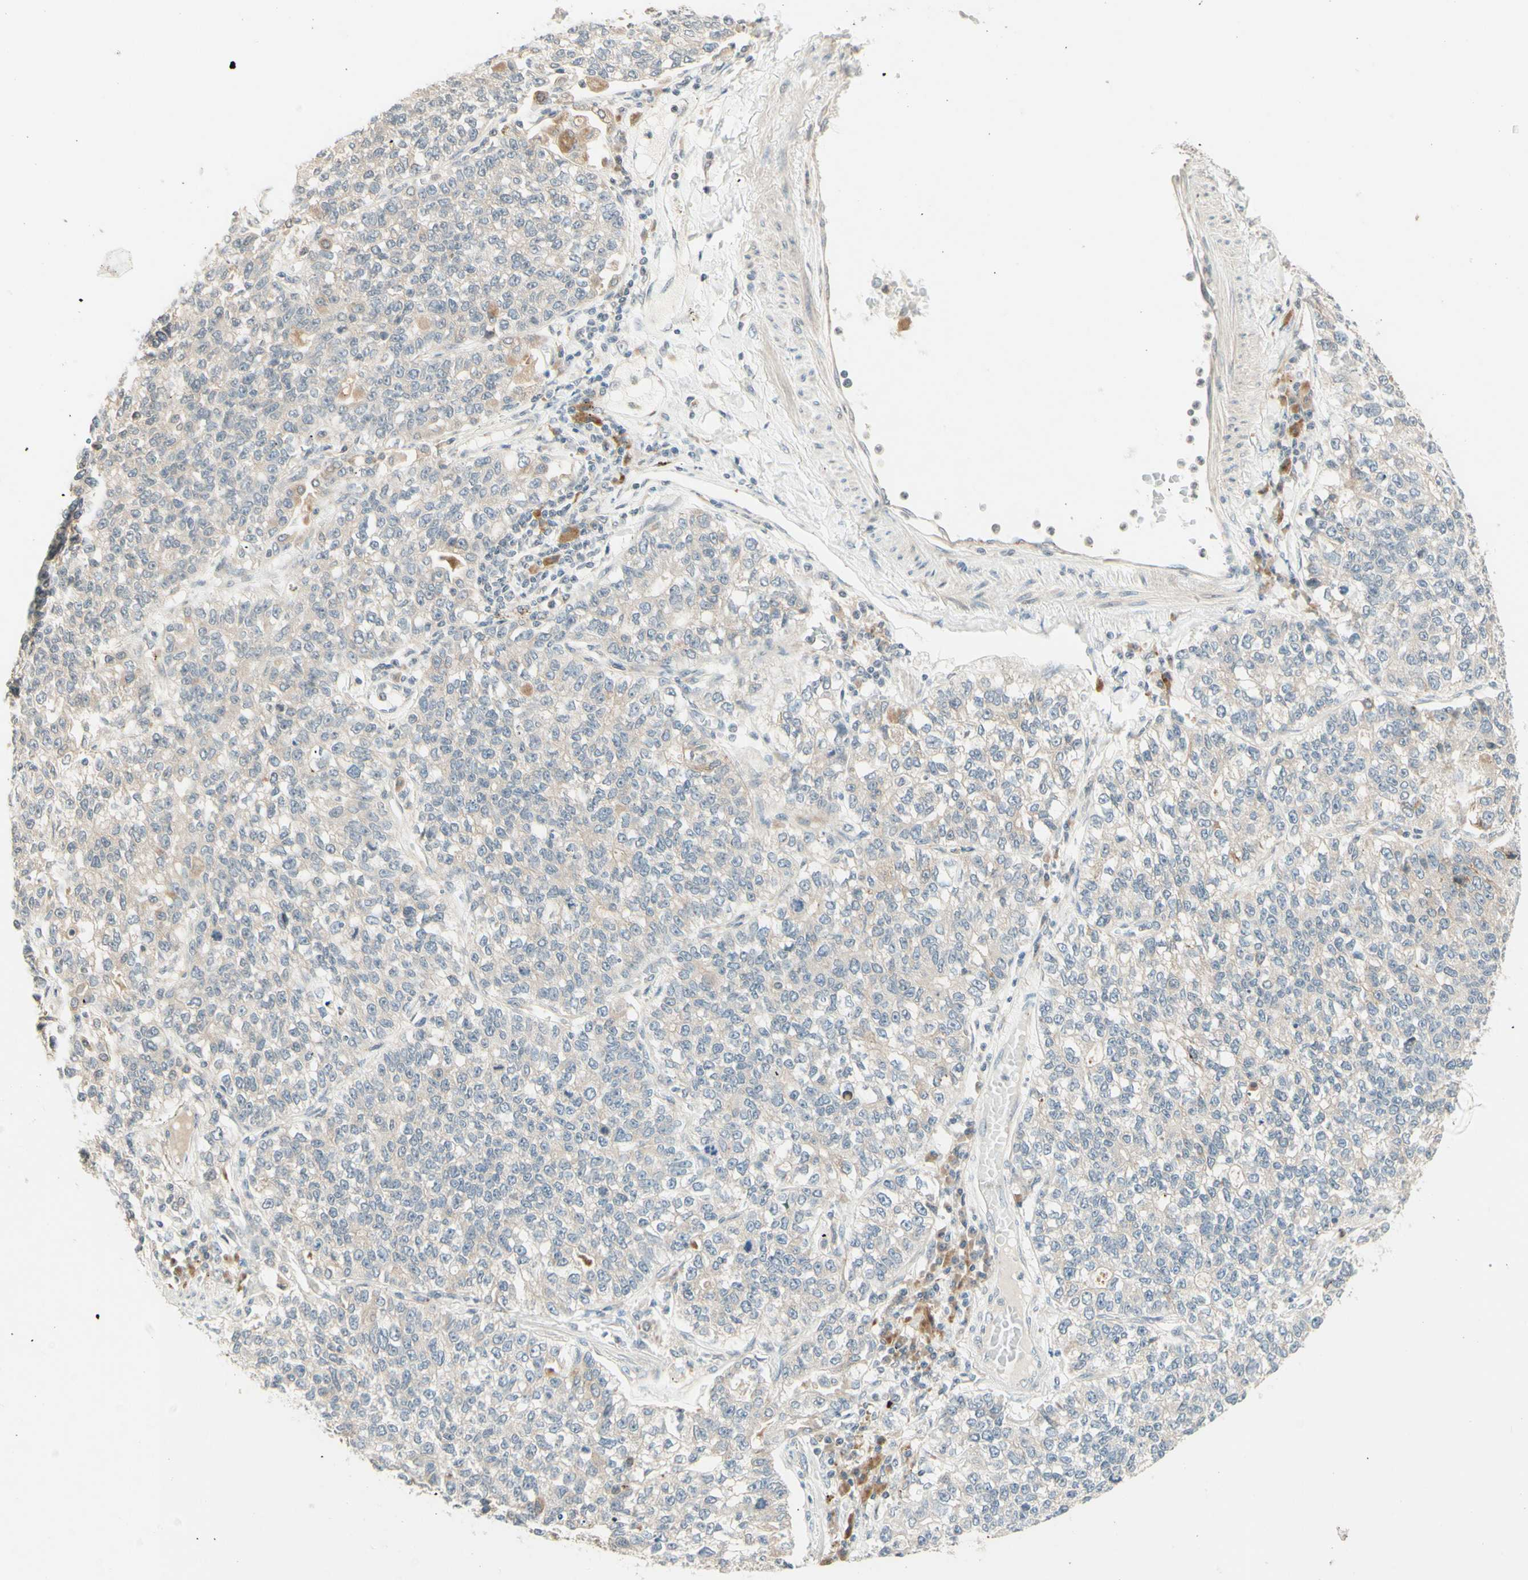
{"staining": {"intensity": "negative", "quantity": "none", "location": "none"}, "tissue": "lung cancer", "cell_type": "Tumor cells", "image_type": "cancer", "snomed": [{"axis": "morphology", "description": "Adenocarcinoma, NOS"}, {"axis": "topography", "description": "Lung"}], "caption": "A high-resolution micrograph shows immunohistochemistry staining of adenocarcinoma (lung), which shows no significant expression in tumor cells. (IHC, brightfield microscopy, high magnification).", "gene": "ZW10", "patient": {"sex": "male", "age": 49}}